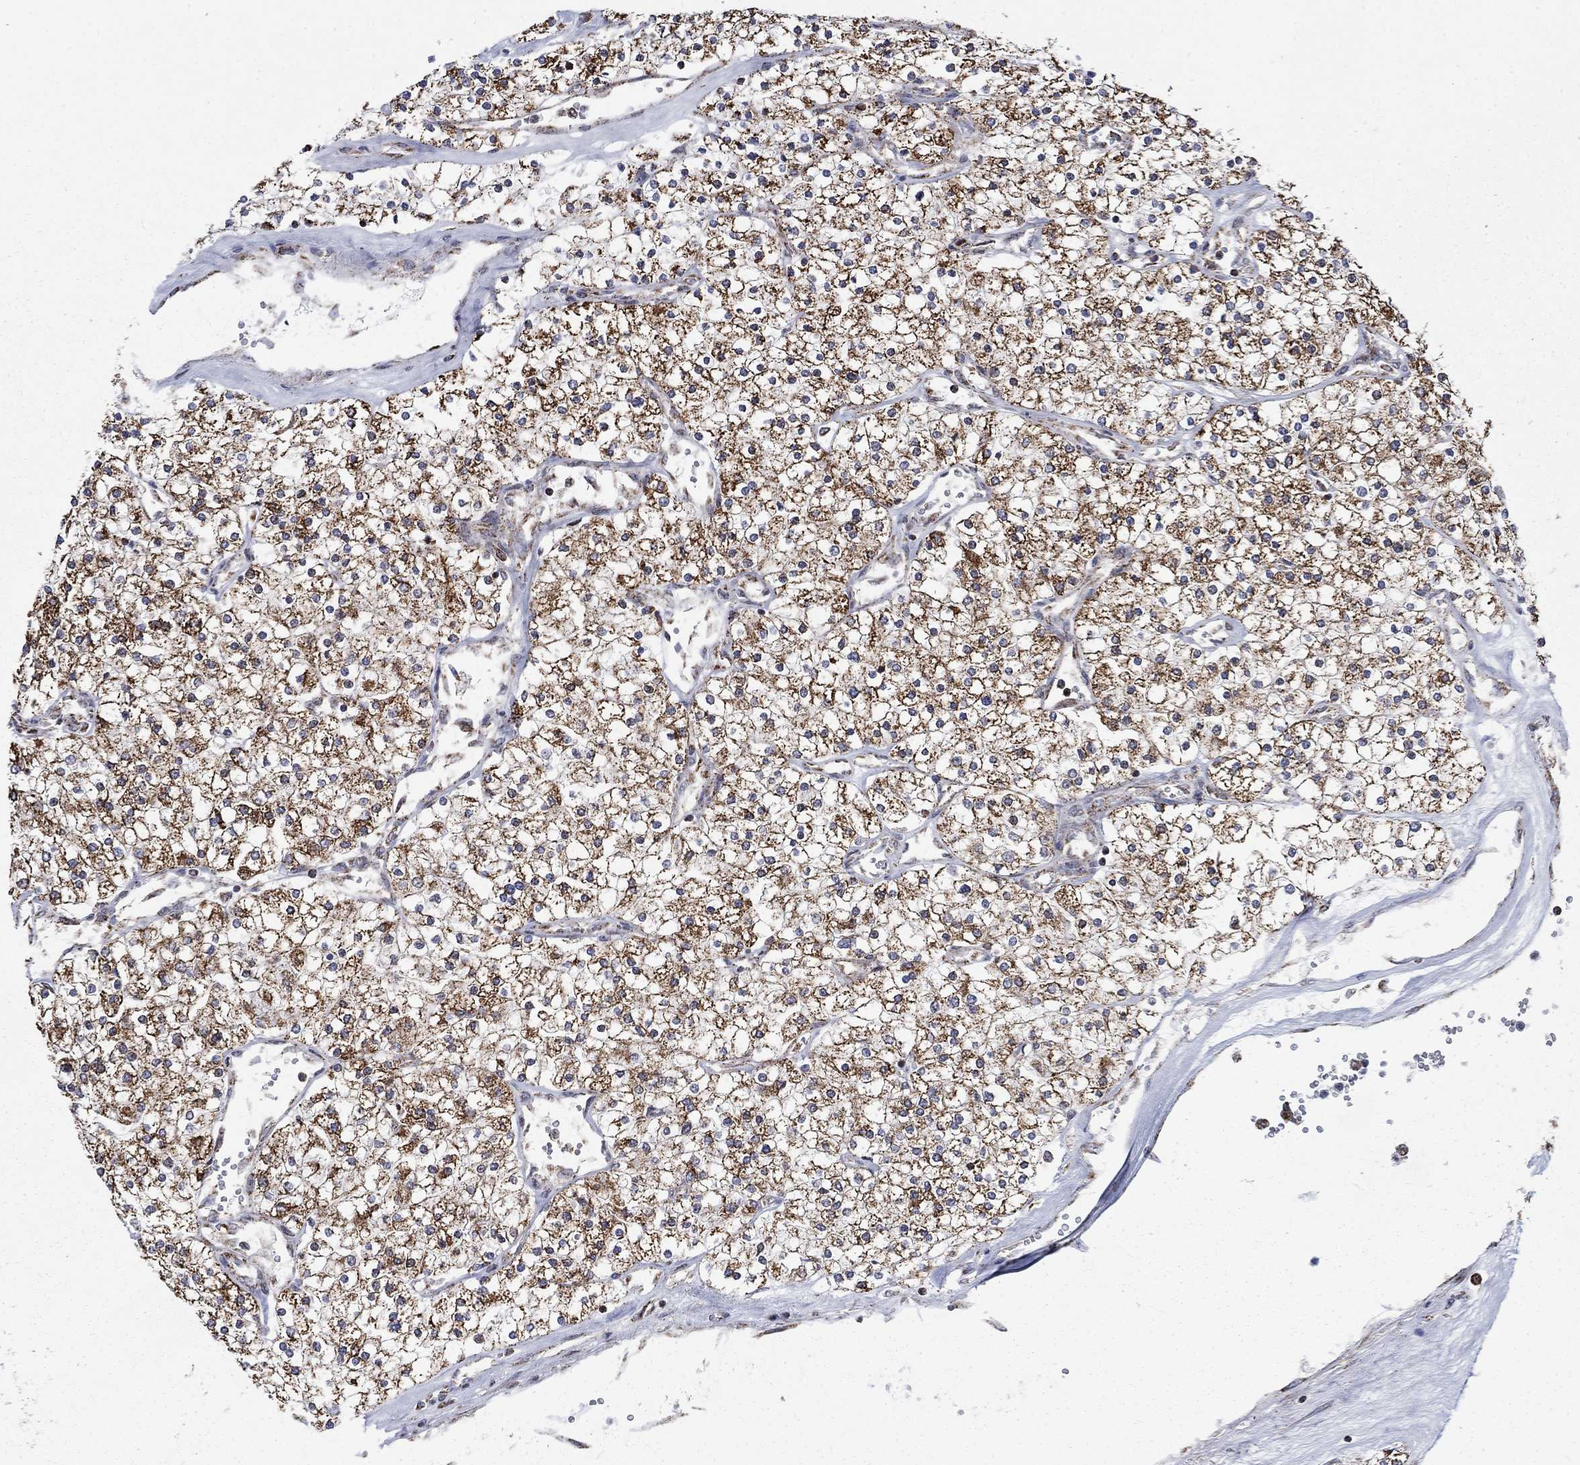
{"staining": {"intensity": "strong", "quantity": ">75%", "location": "cytoplasmic/membranous"}, "tissue": "renal cancer", "cell_type": "Tumor cells", "image_type": "cancer", "snomed": [{"axis": "morphology", "description": "Adenocarcinoma, NOS"}, {"axis": "topography", "description": "Kidney"}], "caption": "This micrograph displays adenocarcinoma (renal) stained with IHC to label a protein in brown. The cytoplasmic/membranous of tumor cells show strong positivity for the protein. Nuclei are counter-stained blue.", "gene": "MOAP1", "patient": {"sex": "male", "age": 80}}